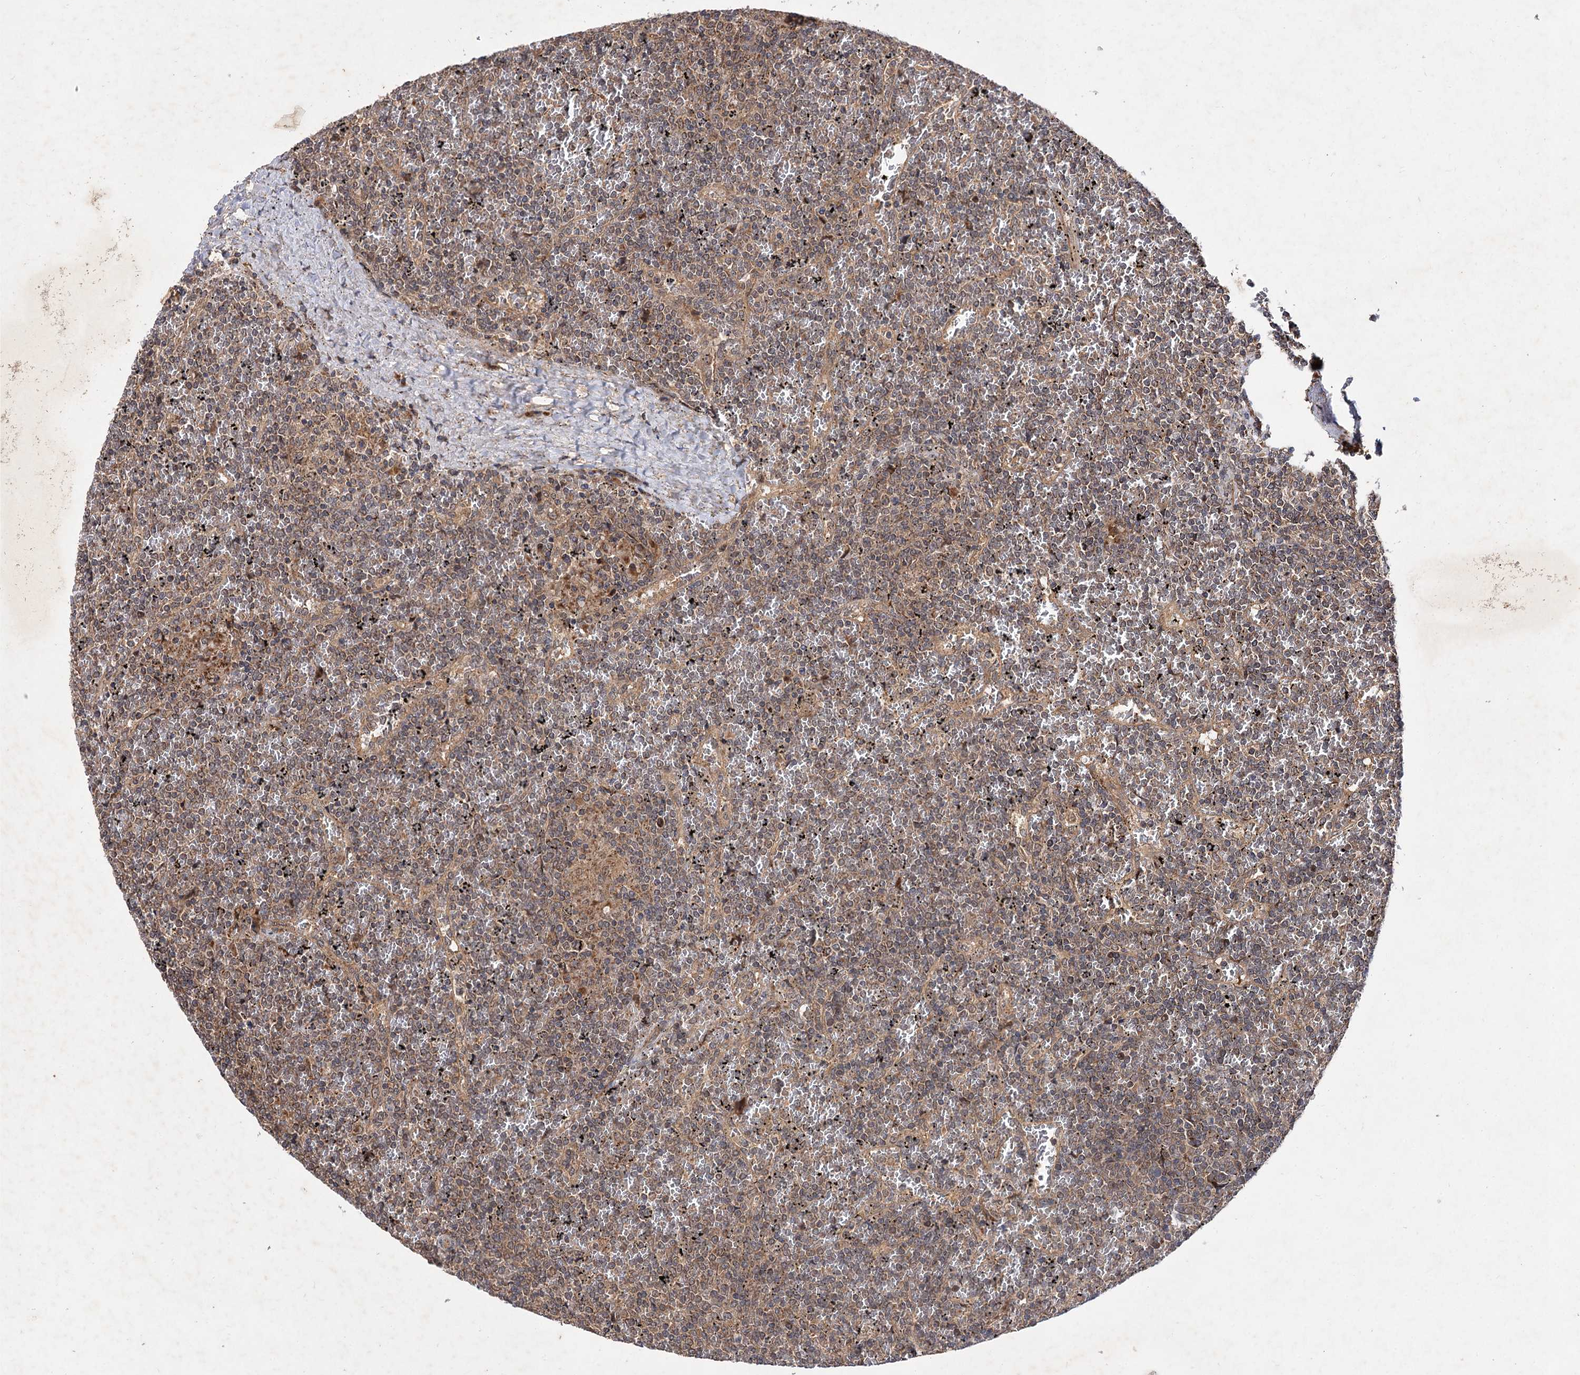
{"staining": {"intensity": "weak", "quantity": "25%-75%", "location": "nuclear"}, "tissue": "lymphoma", "cell_type": "Tumor cells", "image_type": "cancer", "snomed": [{"axis": "morphology", "description": "Malignant lymphoma, non-Hodgkin's type, Low grade"}, {"axis": "topography", "description": "Spleen"}], "caption": "This is a photomicrograph of IHC staining of low-grade malignant lymphoma, non-Hodgkin's type, which shows weak expression in the nuclear of tumor cells.", "gene": "FBXW8", "patient": {"sex": "female", "age": 19}}